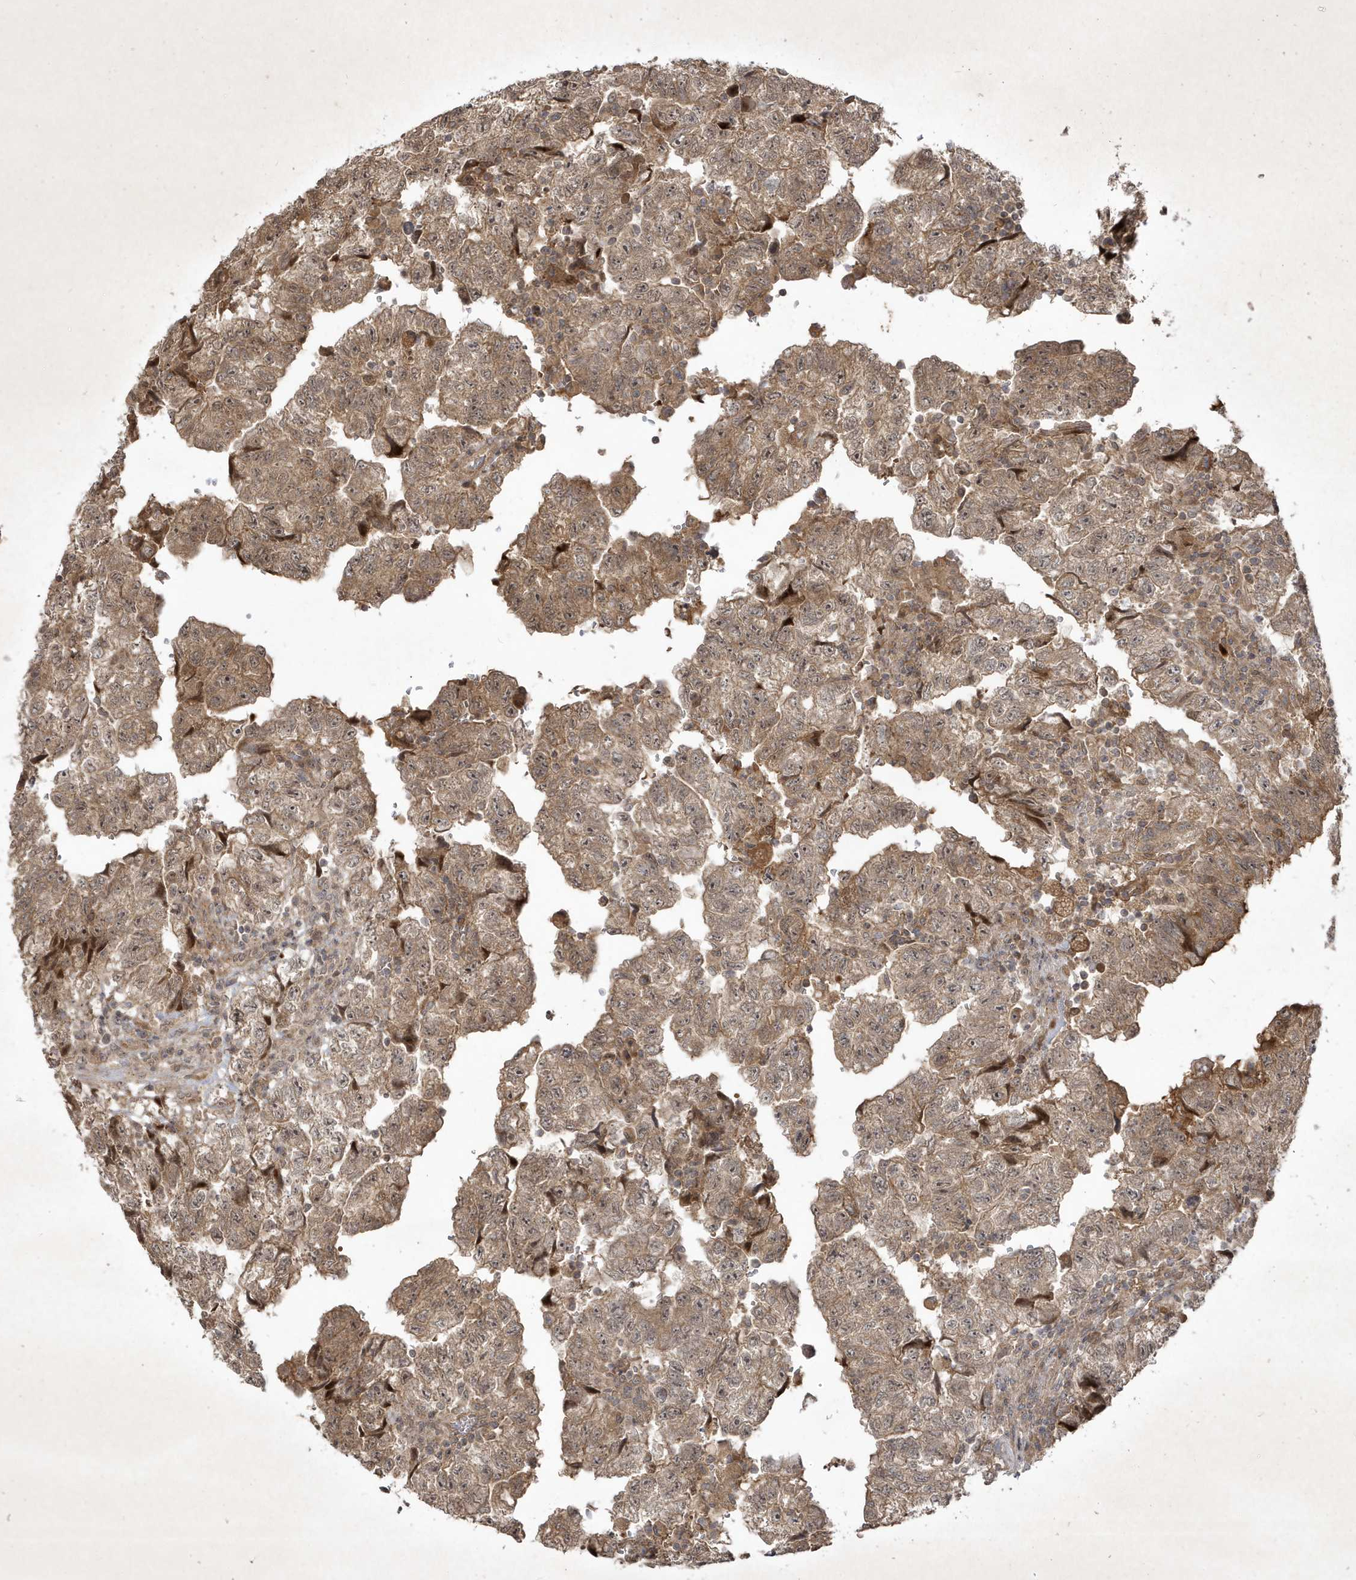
{"staining": {"intensity": "moderate", "quantity": "25%-75%", "location": "cytoplasmic/membranous,nuclear"}, "tissue": "testis cancer", "cell_type": "Tumor cells", "image_type": "cancer", "snomed": [{"axis": "morphology", "description": "Carcinoma, Embryonal, NOS"}, {"axis": "topography", "description": "Testis"}], "caption": "Immunohistochemistry histopathology image of testis embryonal carcinoma stained for a protein (brown), which exhibits medium levels of moderate cytoplasmic/membranous and nuclear expression in about 25%-75% of tumor cells.", "gene": "FAM83C", "patient": {"sex": "male", "age": 36}}